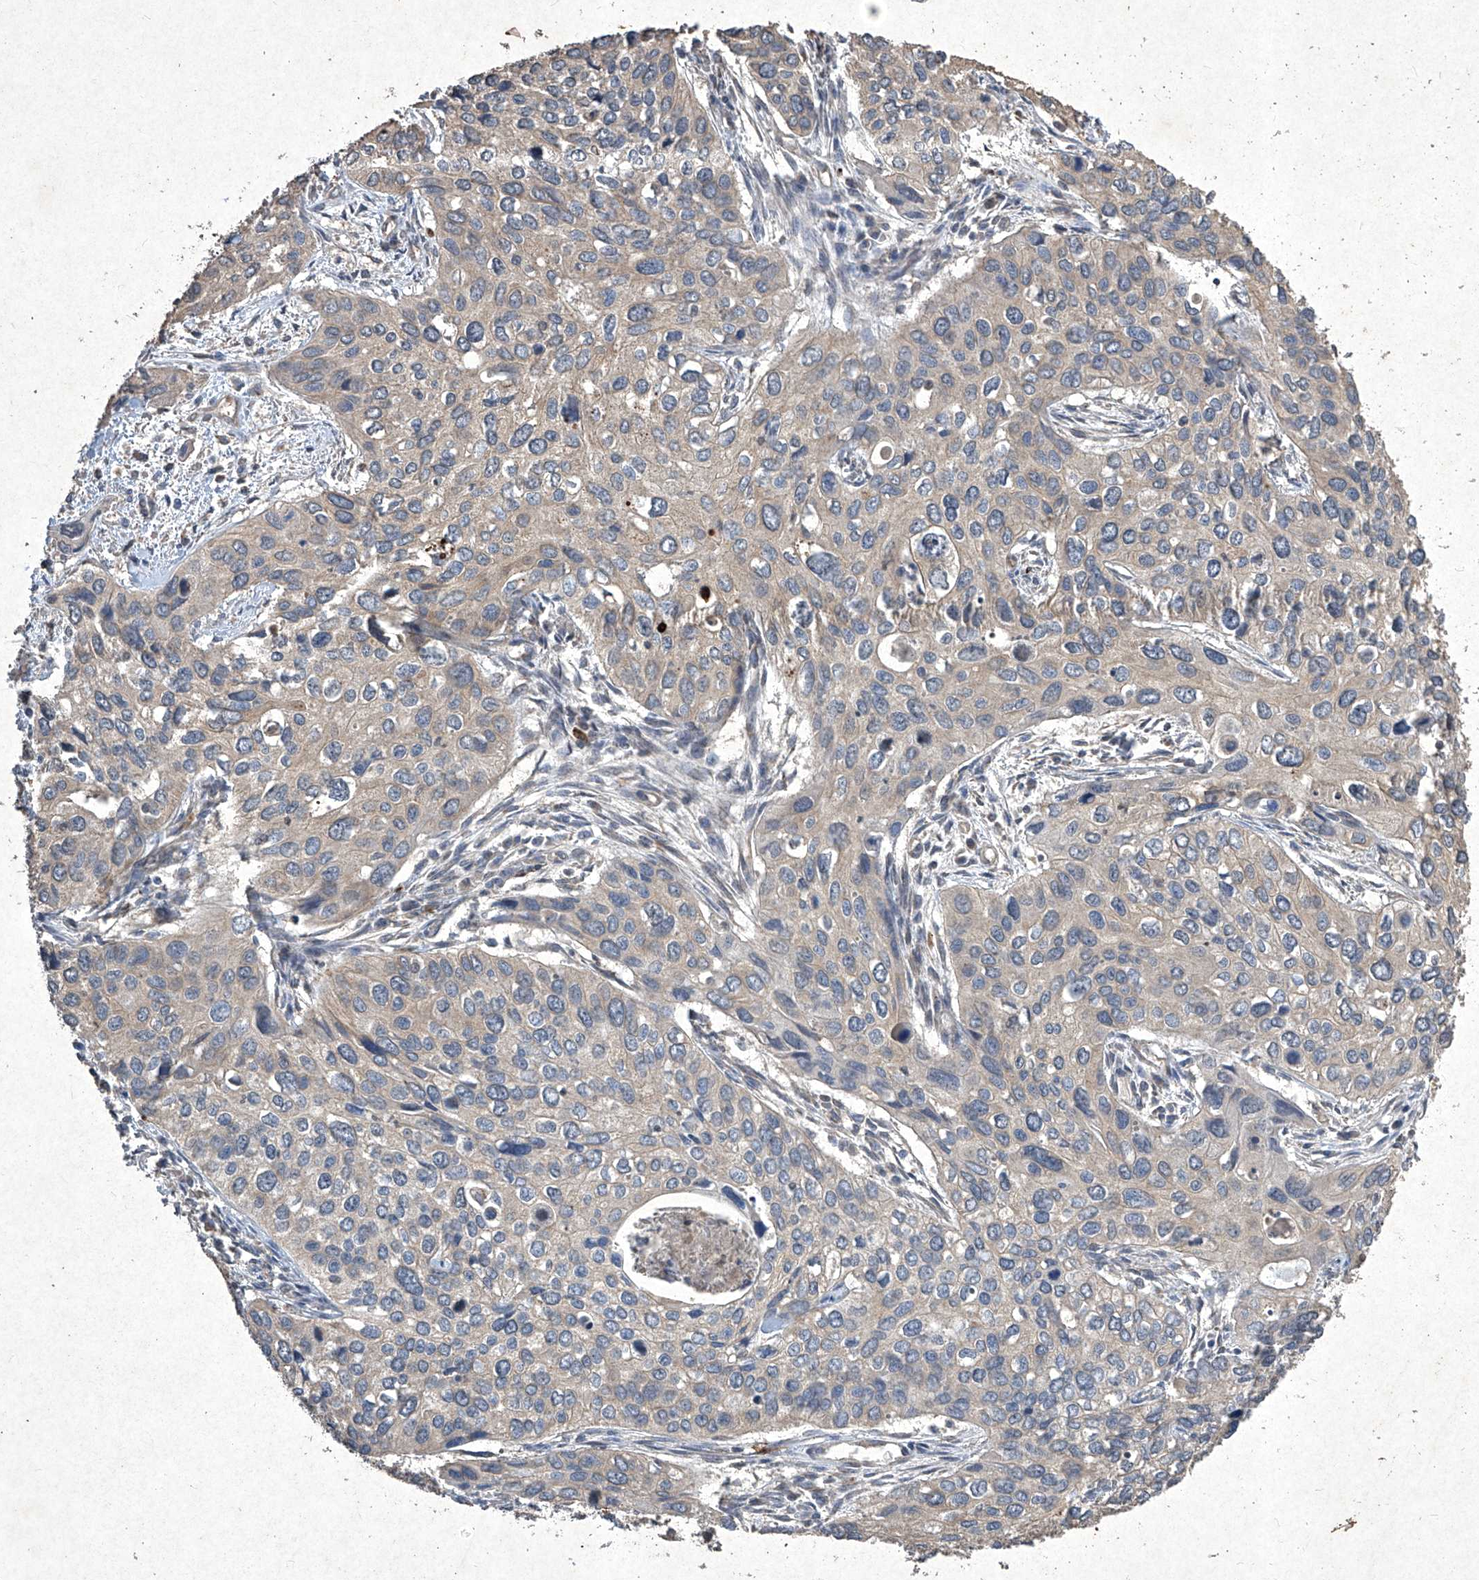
{"staining": {"intensity": "weak", "quantity": "25%-75%", "location": "cytoplasmic/membranous"}, "tissue": "cervical cancer", "cell_type": "Tumor cells", "image_type": "cancer", "snomed": [{"axis": "morphology", "description": "Squamous cell carcinoma, NOS"}, {"axis": "topography", "description": "Cervix"}], "caption": "Brown immunohistochemical staining in human cervical cancer reveals weak cytoplasmic/membranous expression in approximately 25%-75% of tumor cells.", "gene": "MED16", "patient": {"sex": "female", "age": 55}}